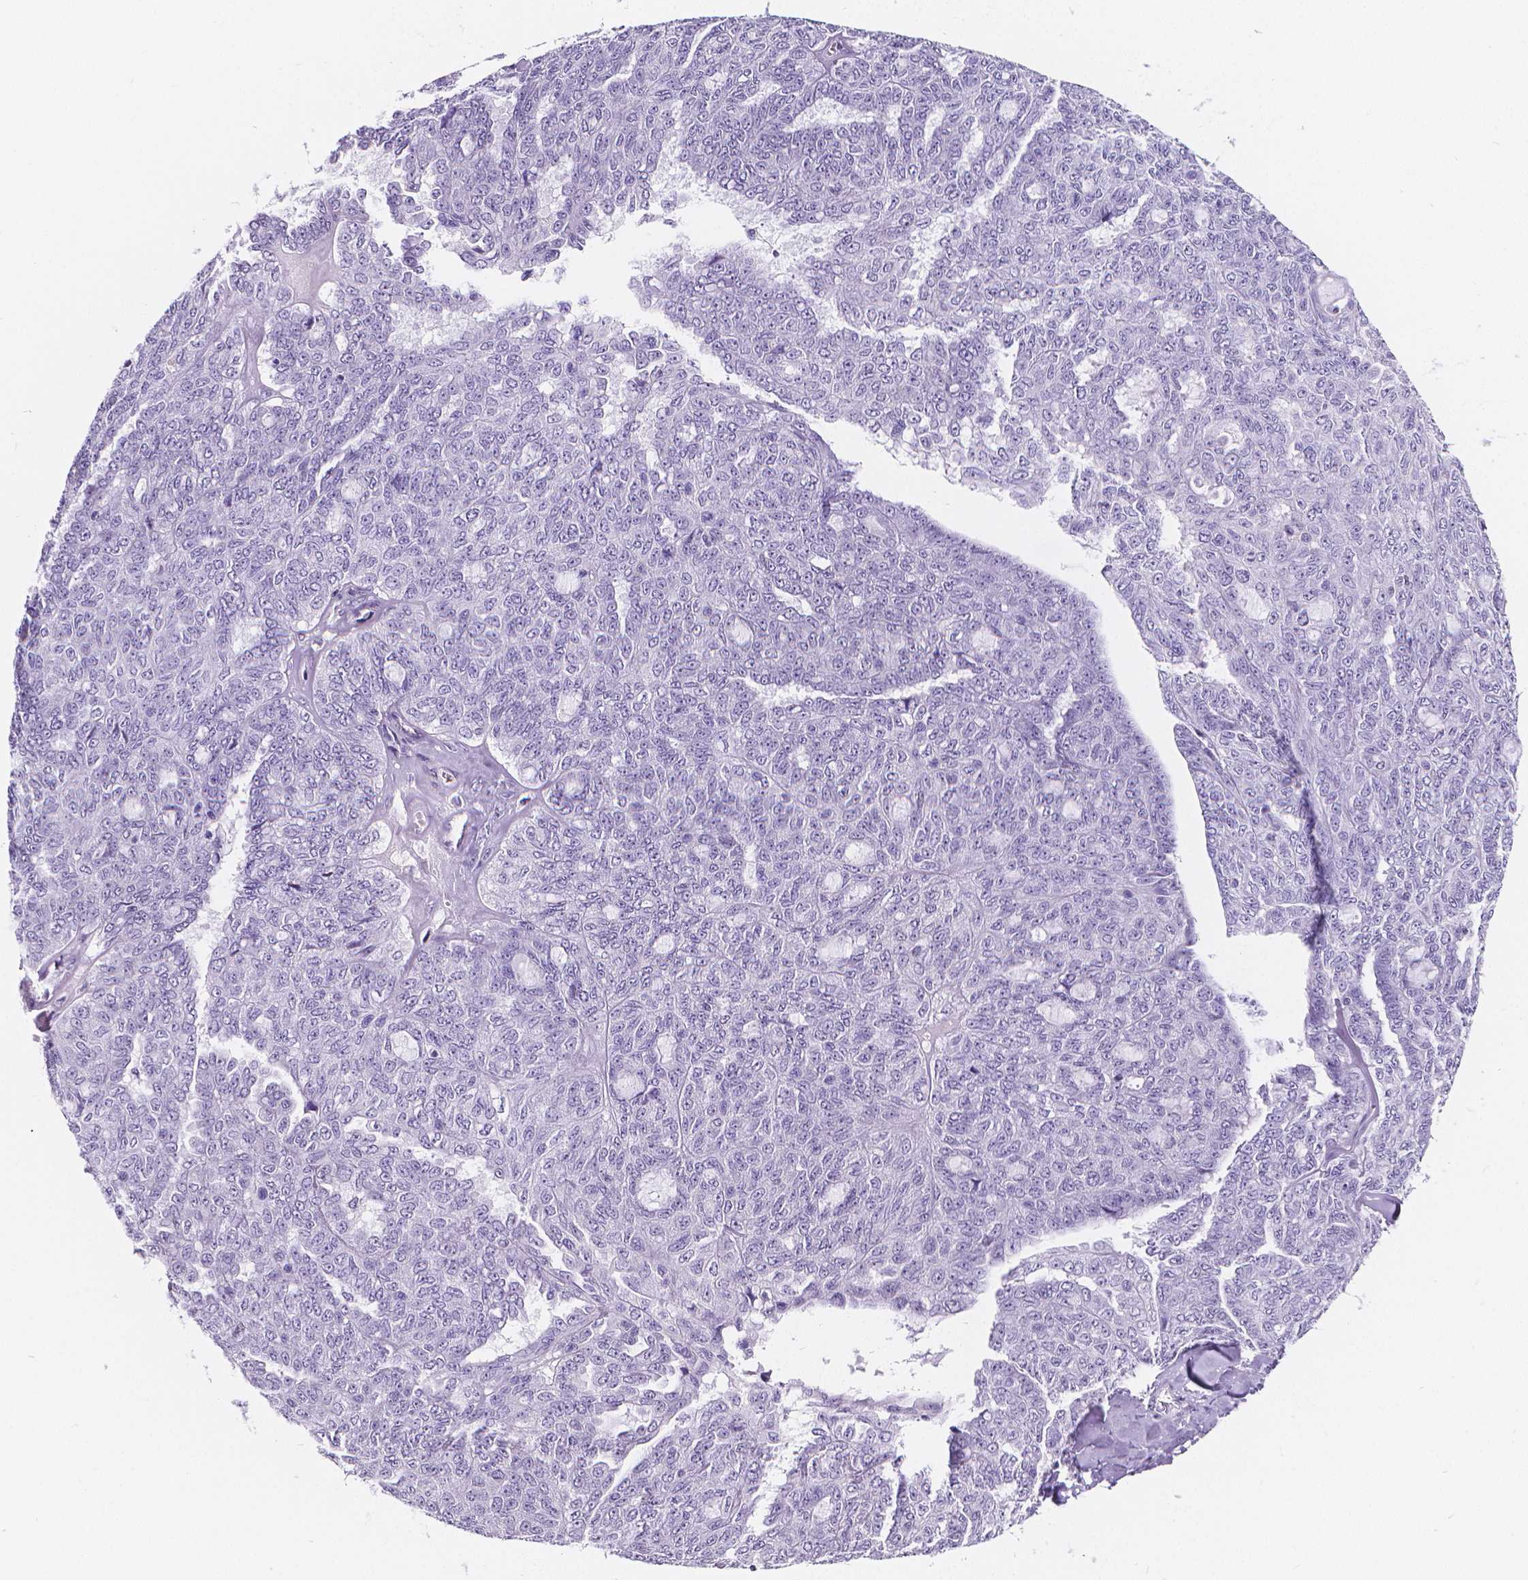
{"staining": {"intensity": "negative", "quantity": "none", "location": "none"}, "tissue": "ovarian cancer", "cell_type": "Tumor cells", "image_type": "cancer", "snomed": [{"axis": "morphology", "description": "Cystadenocarcinoma, serous, NOS"}, {"axis": "topography", "description": "Ovary"}], "caption": "Image shows no significant protein positivity in tumor cells of ovarian serous cystadenocarcinoma.", "gene": "MEF2C", "patient": {"sex": "female", "age": 71}}